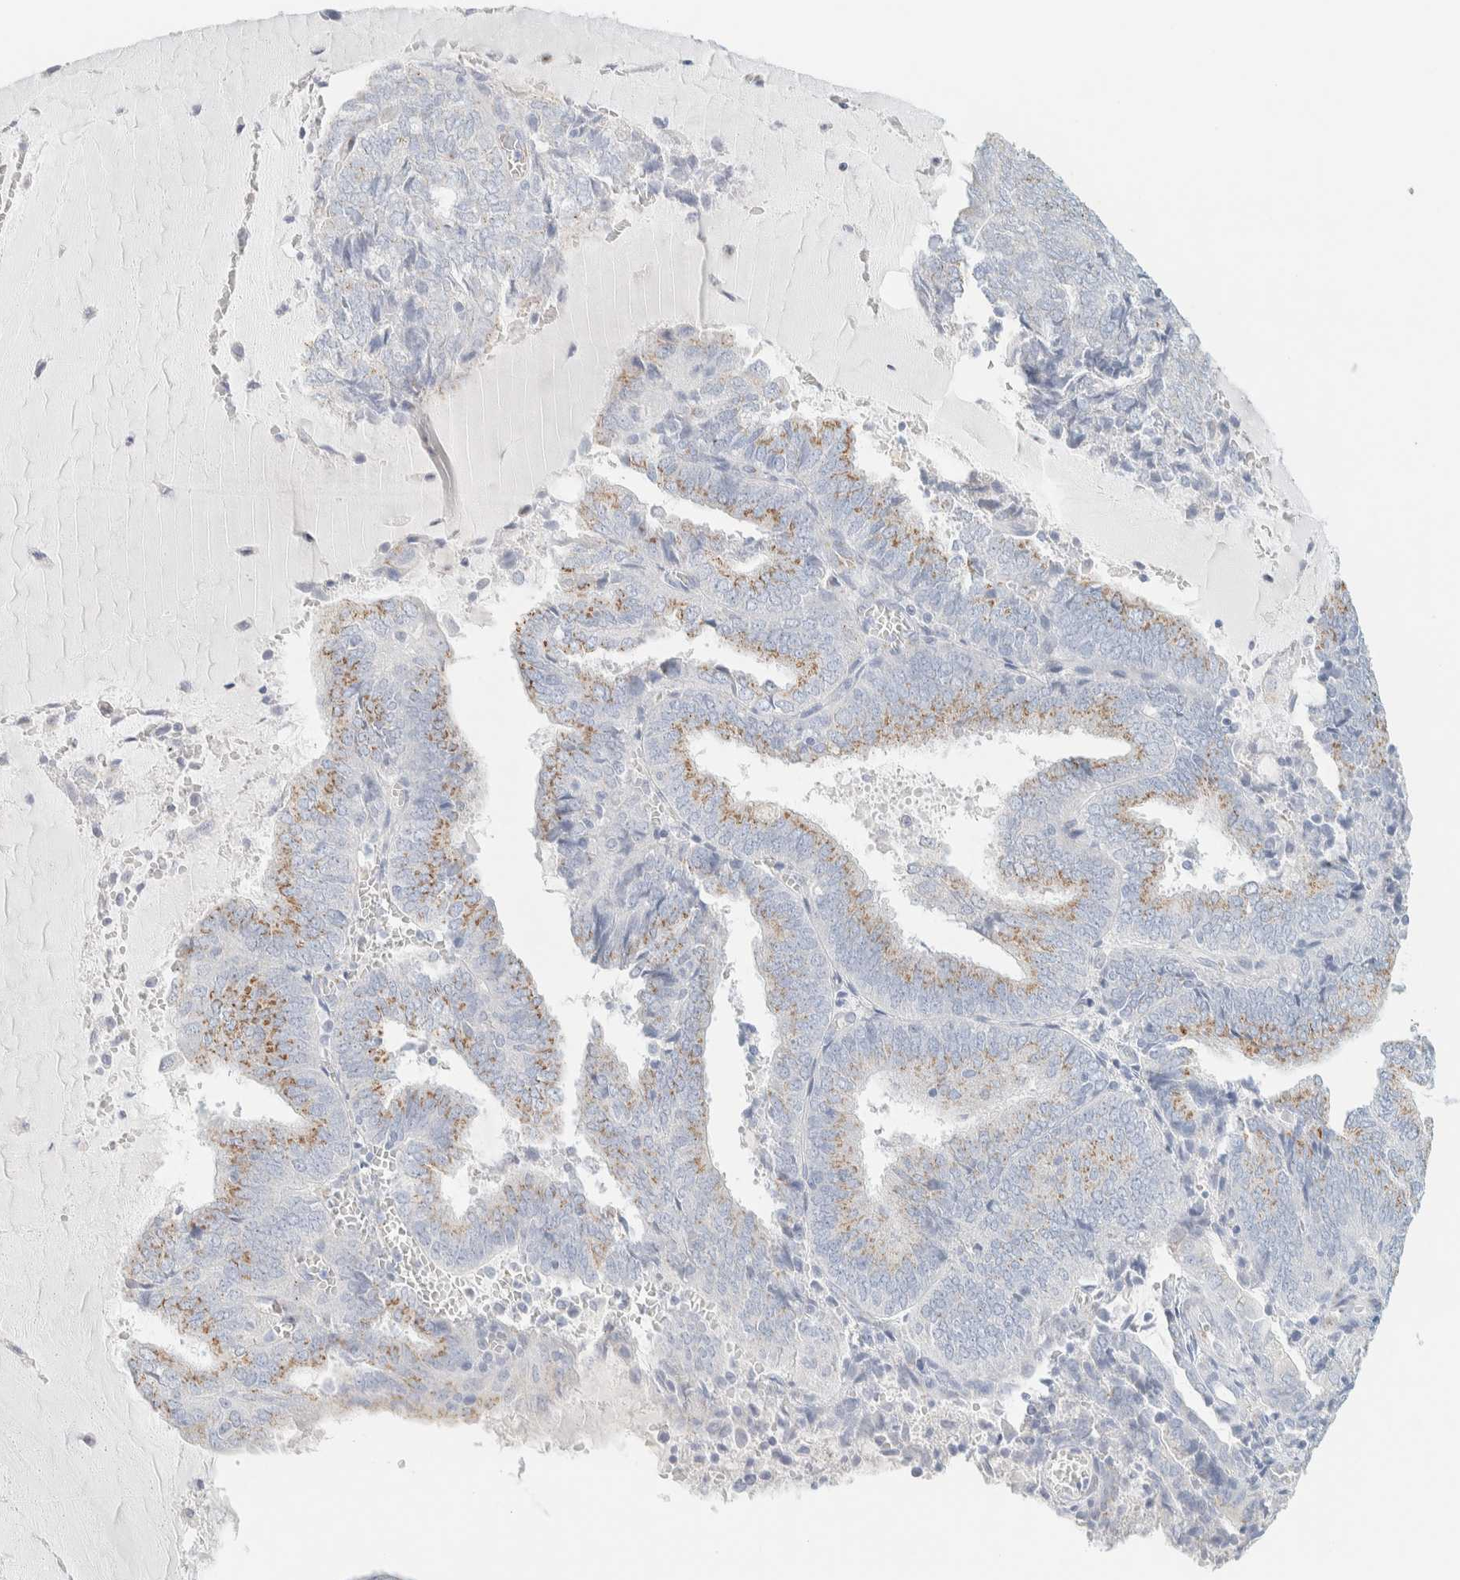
{"staining": {"intensity": "moderate", "quantity": ">75%", "location": "cytoplasmic/membranous"}, "tissue": "endometrial cancer", "cell_type": "Tumor cells", "image_type": "cancer", "snomed": [{"axis": "morphology", "description": "Adenocarcinoma, NOS"}, {"axis": "topography", "description": "Endometrium"}], "caption": "Tumor cells reveal moderate cytoplasmic/membranous staining in about >75% of cells in endometrial adenocarcinoma.", "gene": "SPNS3", "patient": {"sex": "female", "age": 81}}